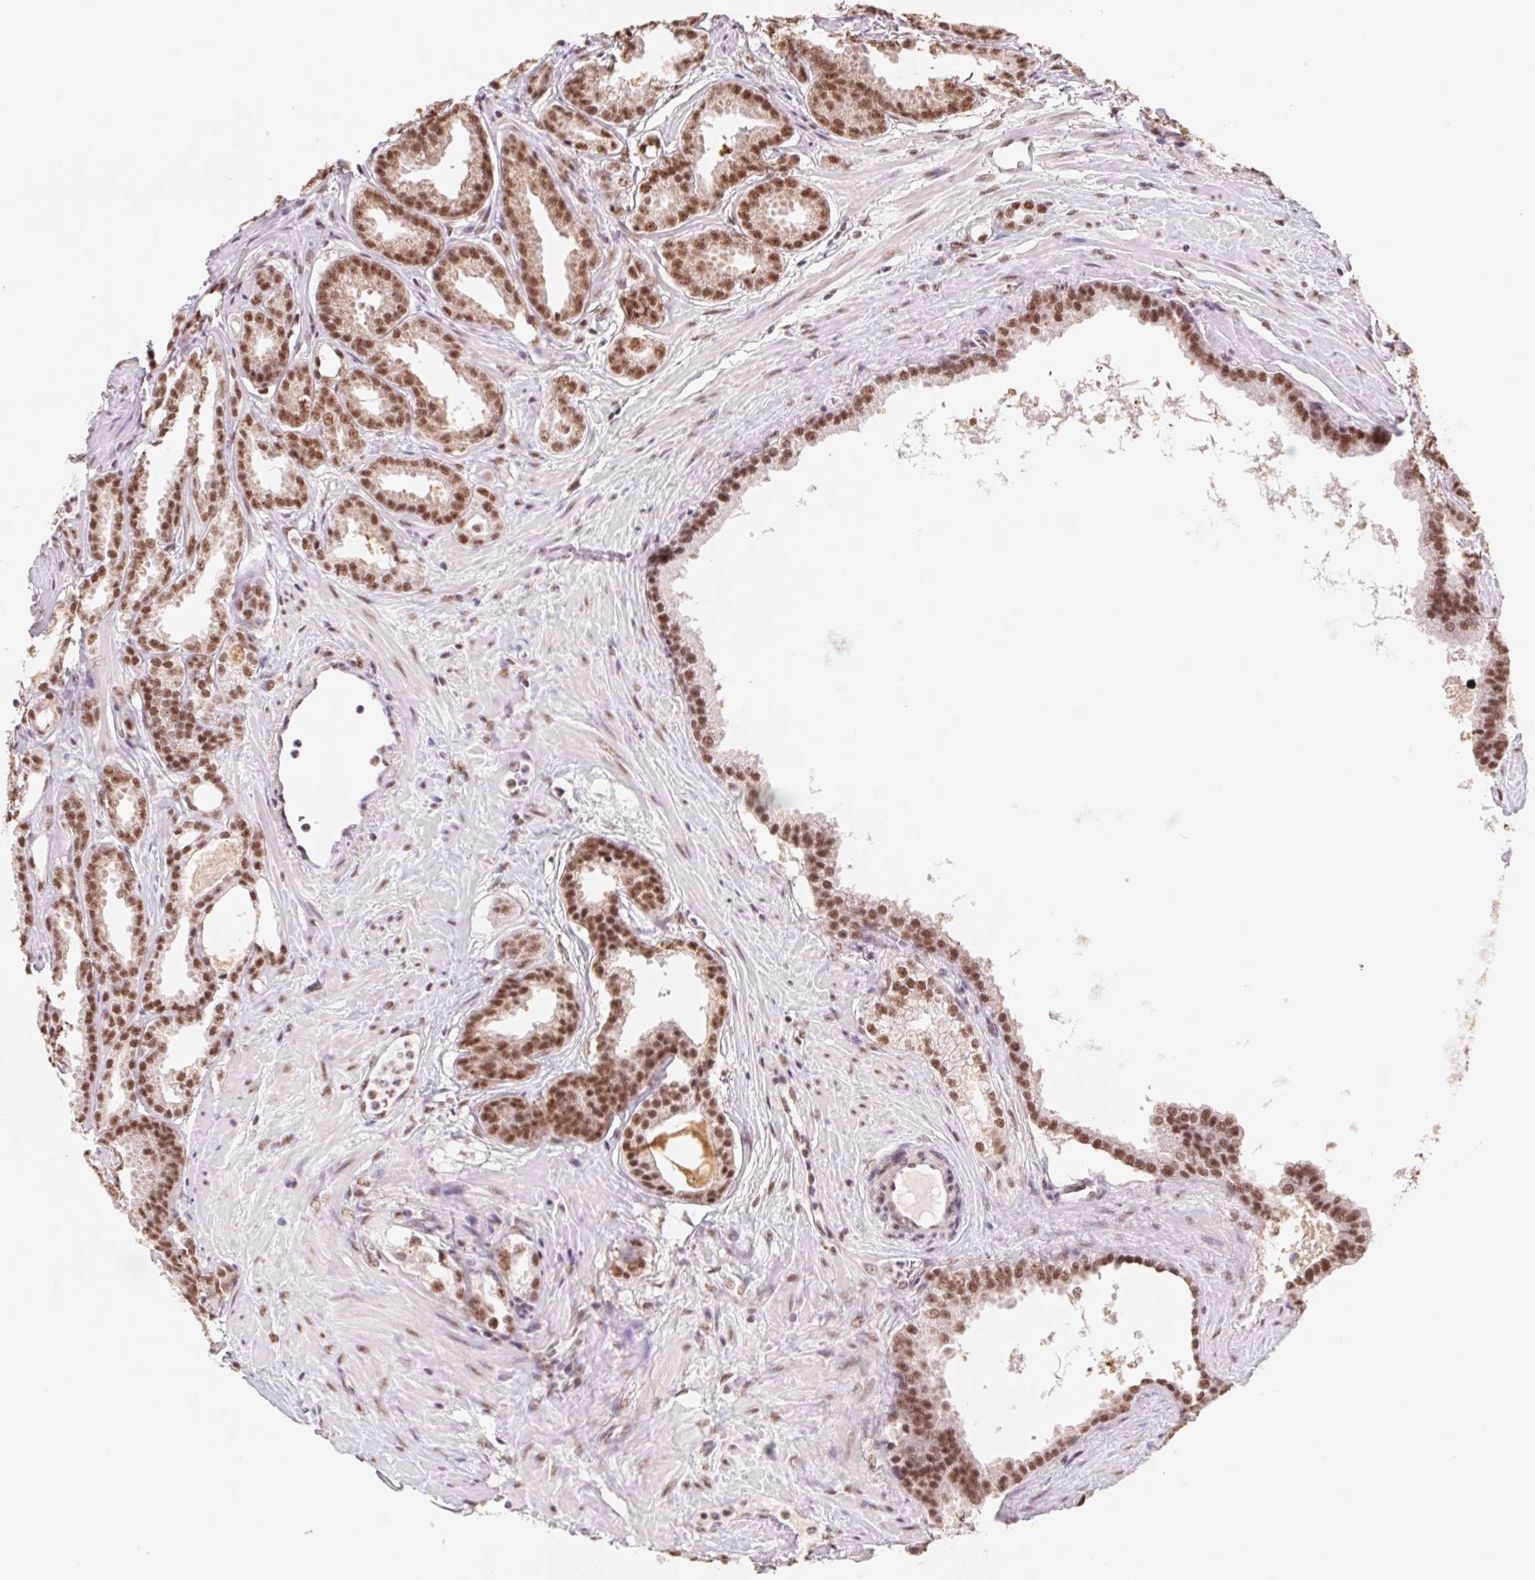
{"staining": {"intensity": "moderate", "quantity": ">75%", "location": "nuclear"}, "tissue": "prostate cancer", "cell_type": "Tumor cells", "image_type": "cancer", "snomed": [{"axis": "morphology", "description": "Adenocarcinoma, Low grade"}, {"axis": "topography", "description": "Prostate"}], "caption": "This is a micrograph of immunohistochemistry (IHC) staining of prostate cancer (adenocarcinoma (low-grade)), which shows moderate positivity in the nuclear of tumor cells.", "gene": "SNRPG", "patient": {"sex": "male", "age": 65}}